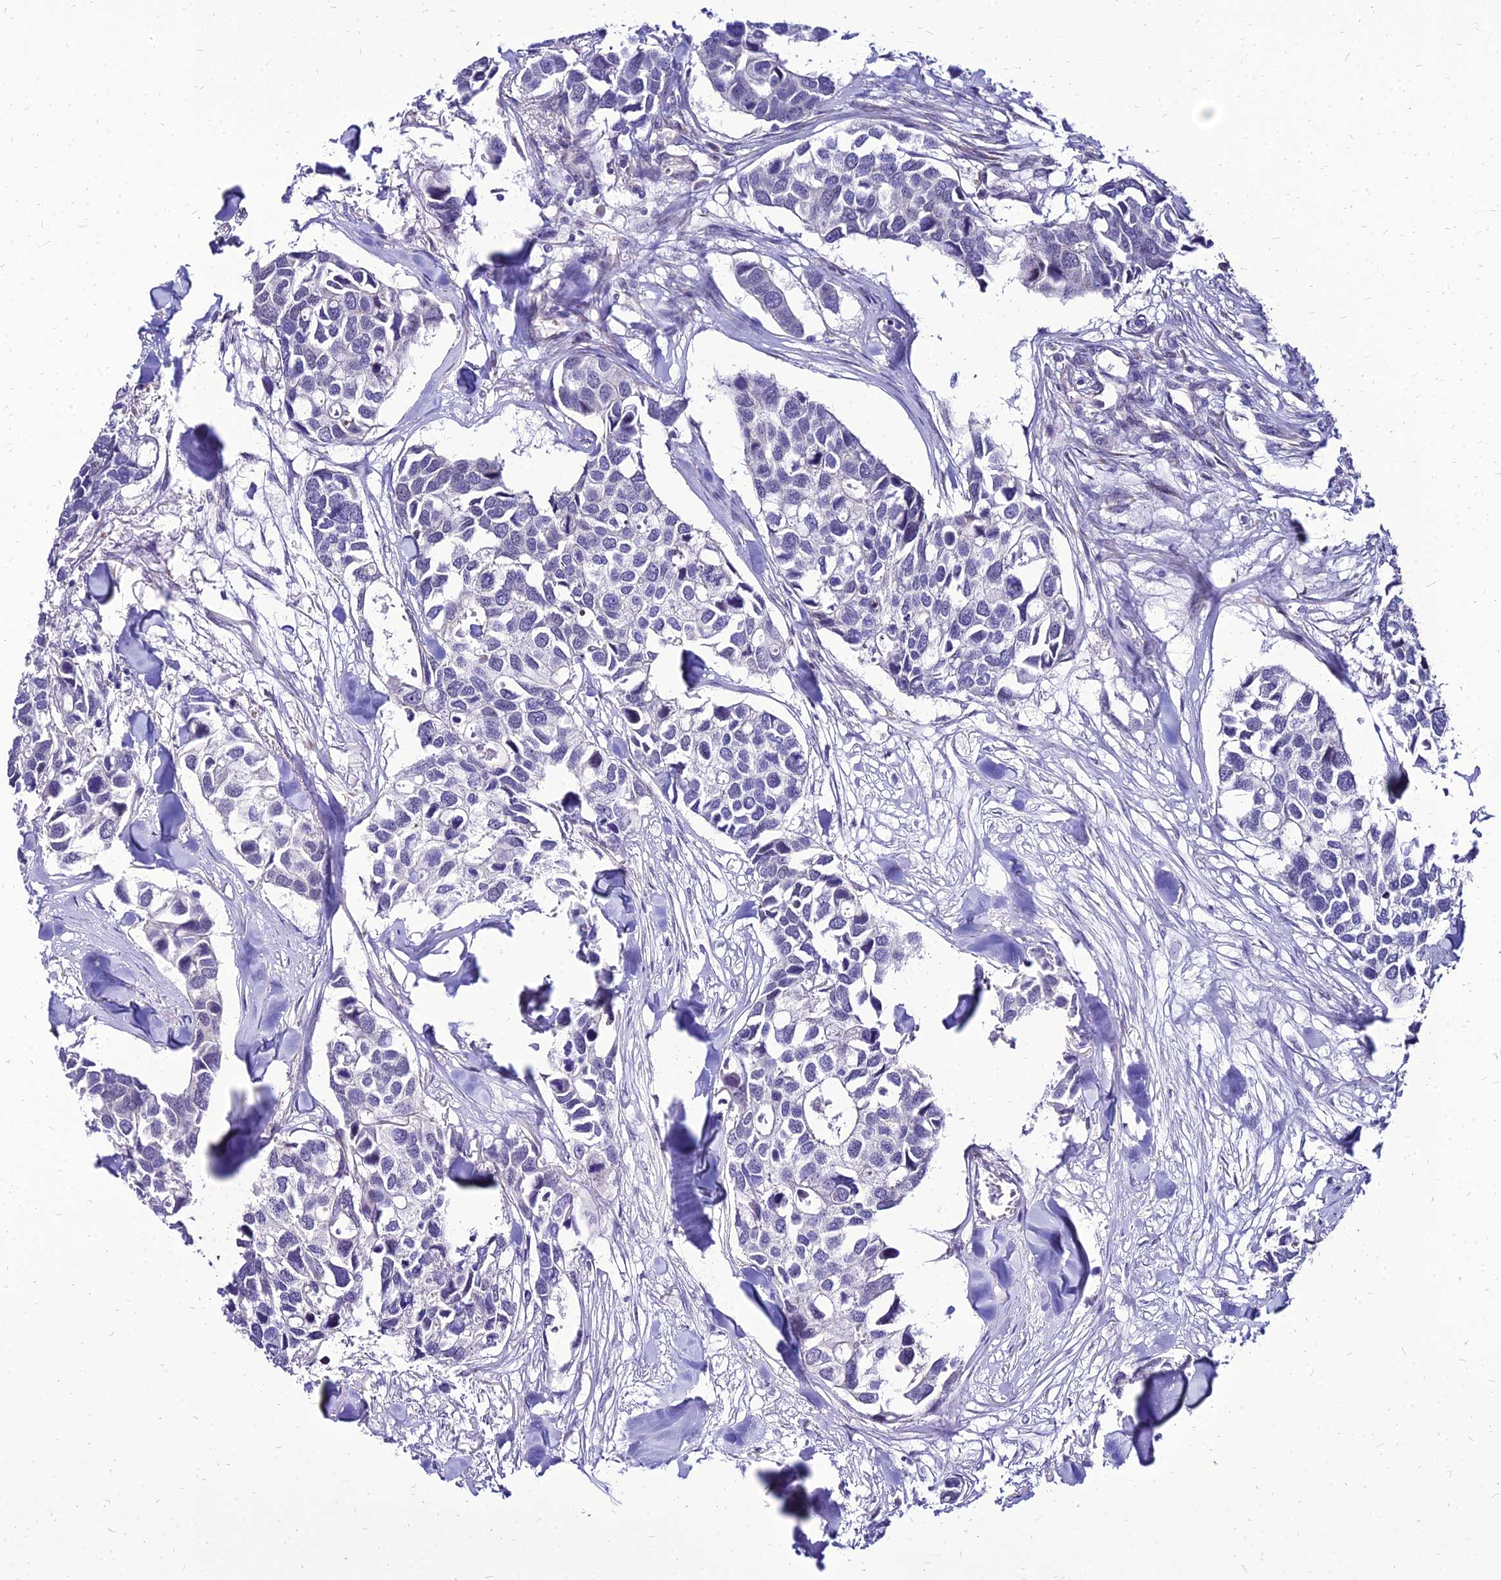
{"staining": {"intensity": "negative", "quantity": "none", "location": "none"}, "tissue": "breast cancer", "cell_type": "Tumor cells", "image_type": "cancer", "snomed": [{"axis": "morphology", "description": "Duct carcinoma"}, {"axis": "topography", "description": "Breast"}], "caption": "Immunohistochemical staining of intraductal carcinoma (breast) shows no significant positivity in tumor cells.", "gene": "YEATS2", "patient": {"sex": "female", "age": 83}}